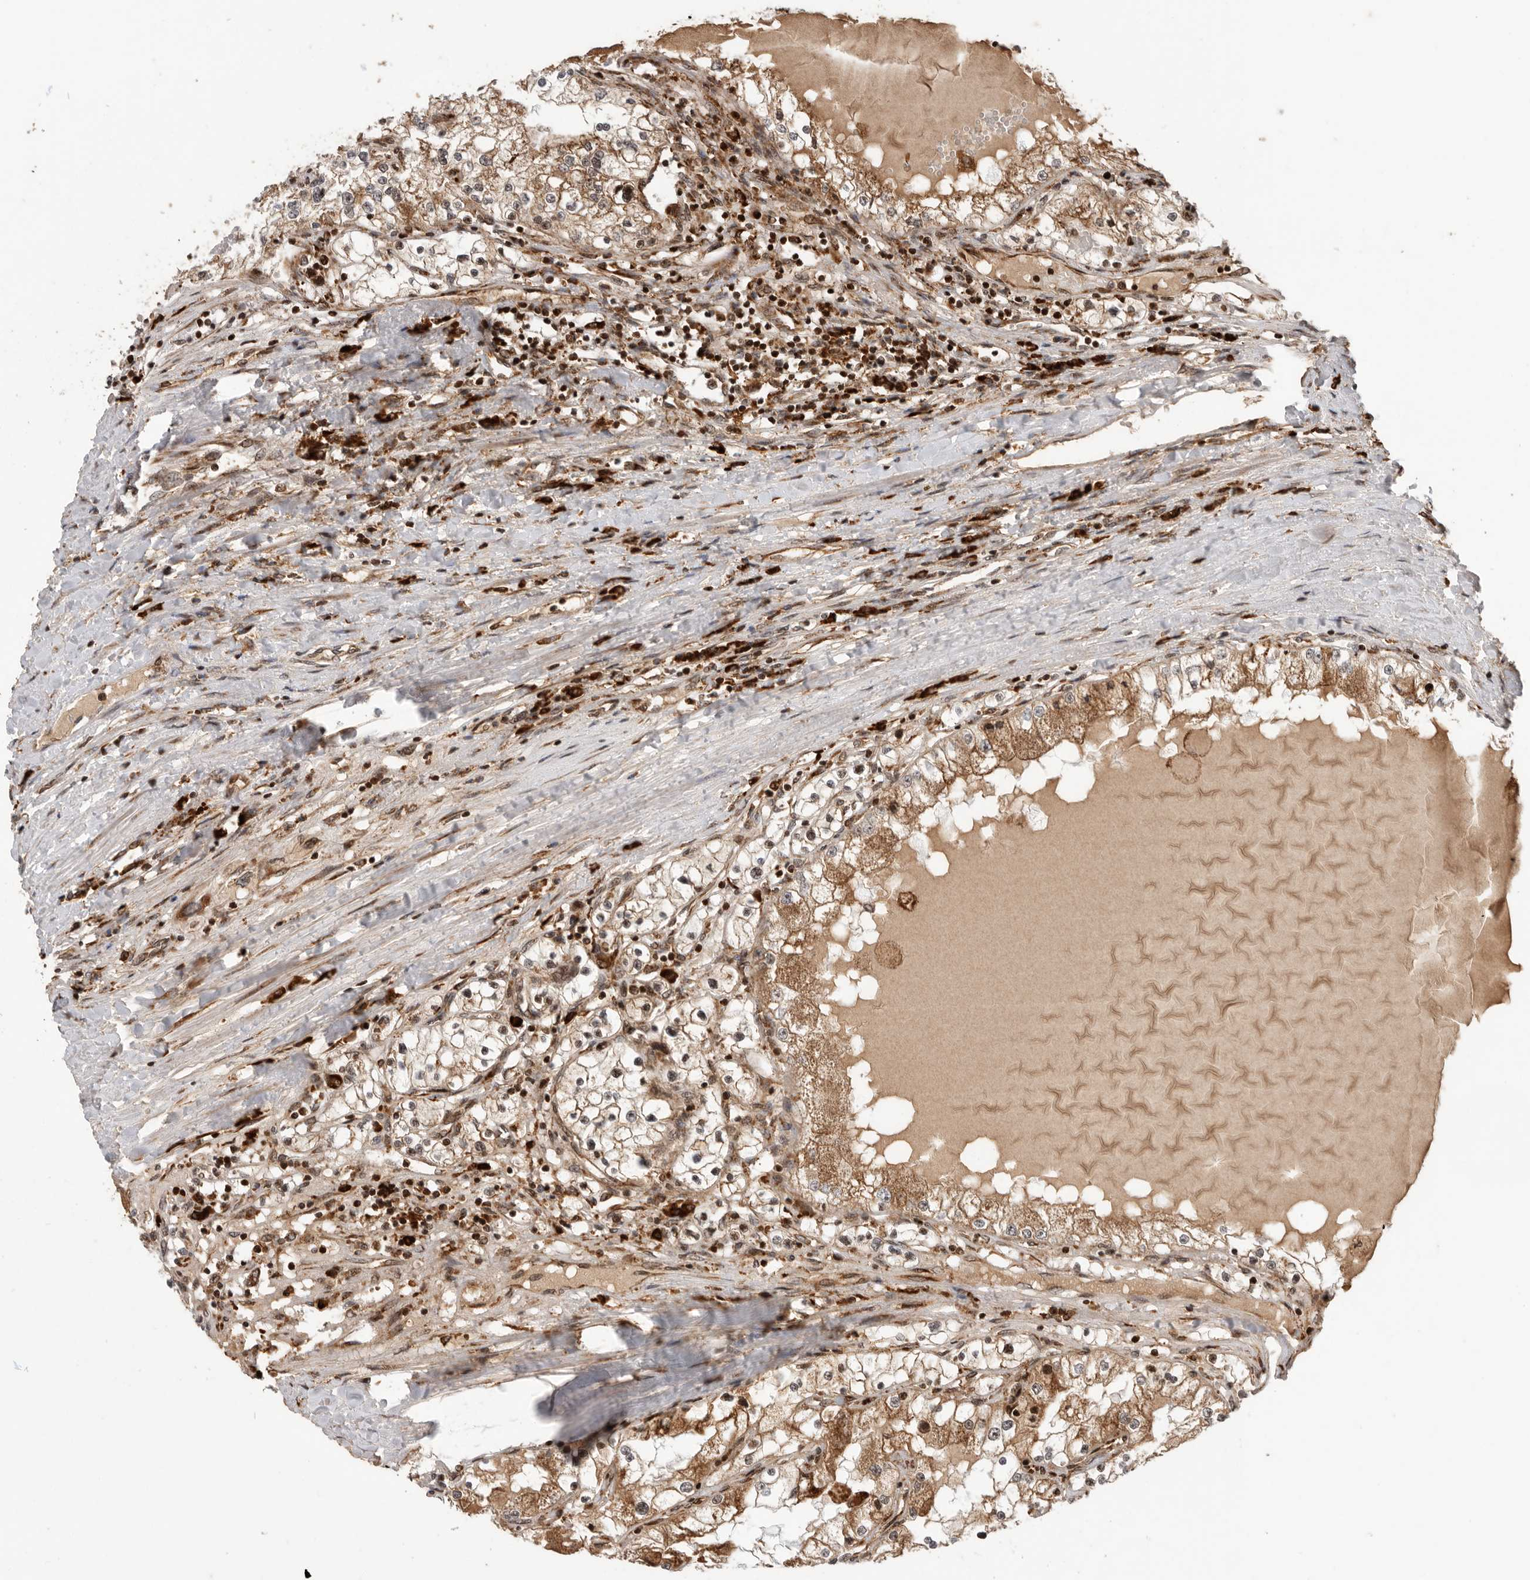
{"staining": {"intensity": "moderate", "quantity": ">75%", "location": "cytoplasmic/membranous"}, "tissue": "renal cancer", "cell_type": "Tumor cells", "image_type": "cancer", "snomed": [{"axis": "morphology", "description": "Adenocarcinoma, NOS"}, {"axis": "topography", "description": "Kidney"}], "caption": "An image showing moderate cytoplasmic/membranous positivity in approximately >75% of tumor cells in renal adenocarcinoma, as visualized by brown immunohistochemical staining.", "gene": "FZD3", "patient": {"sex": "male", "age": 68}}